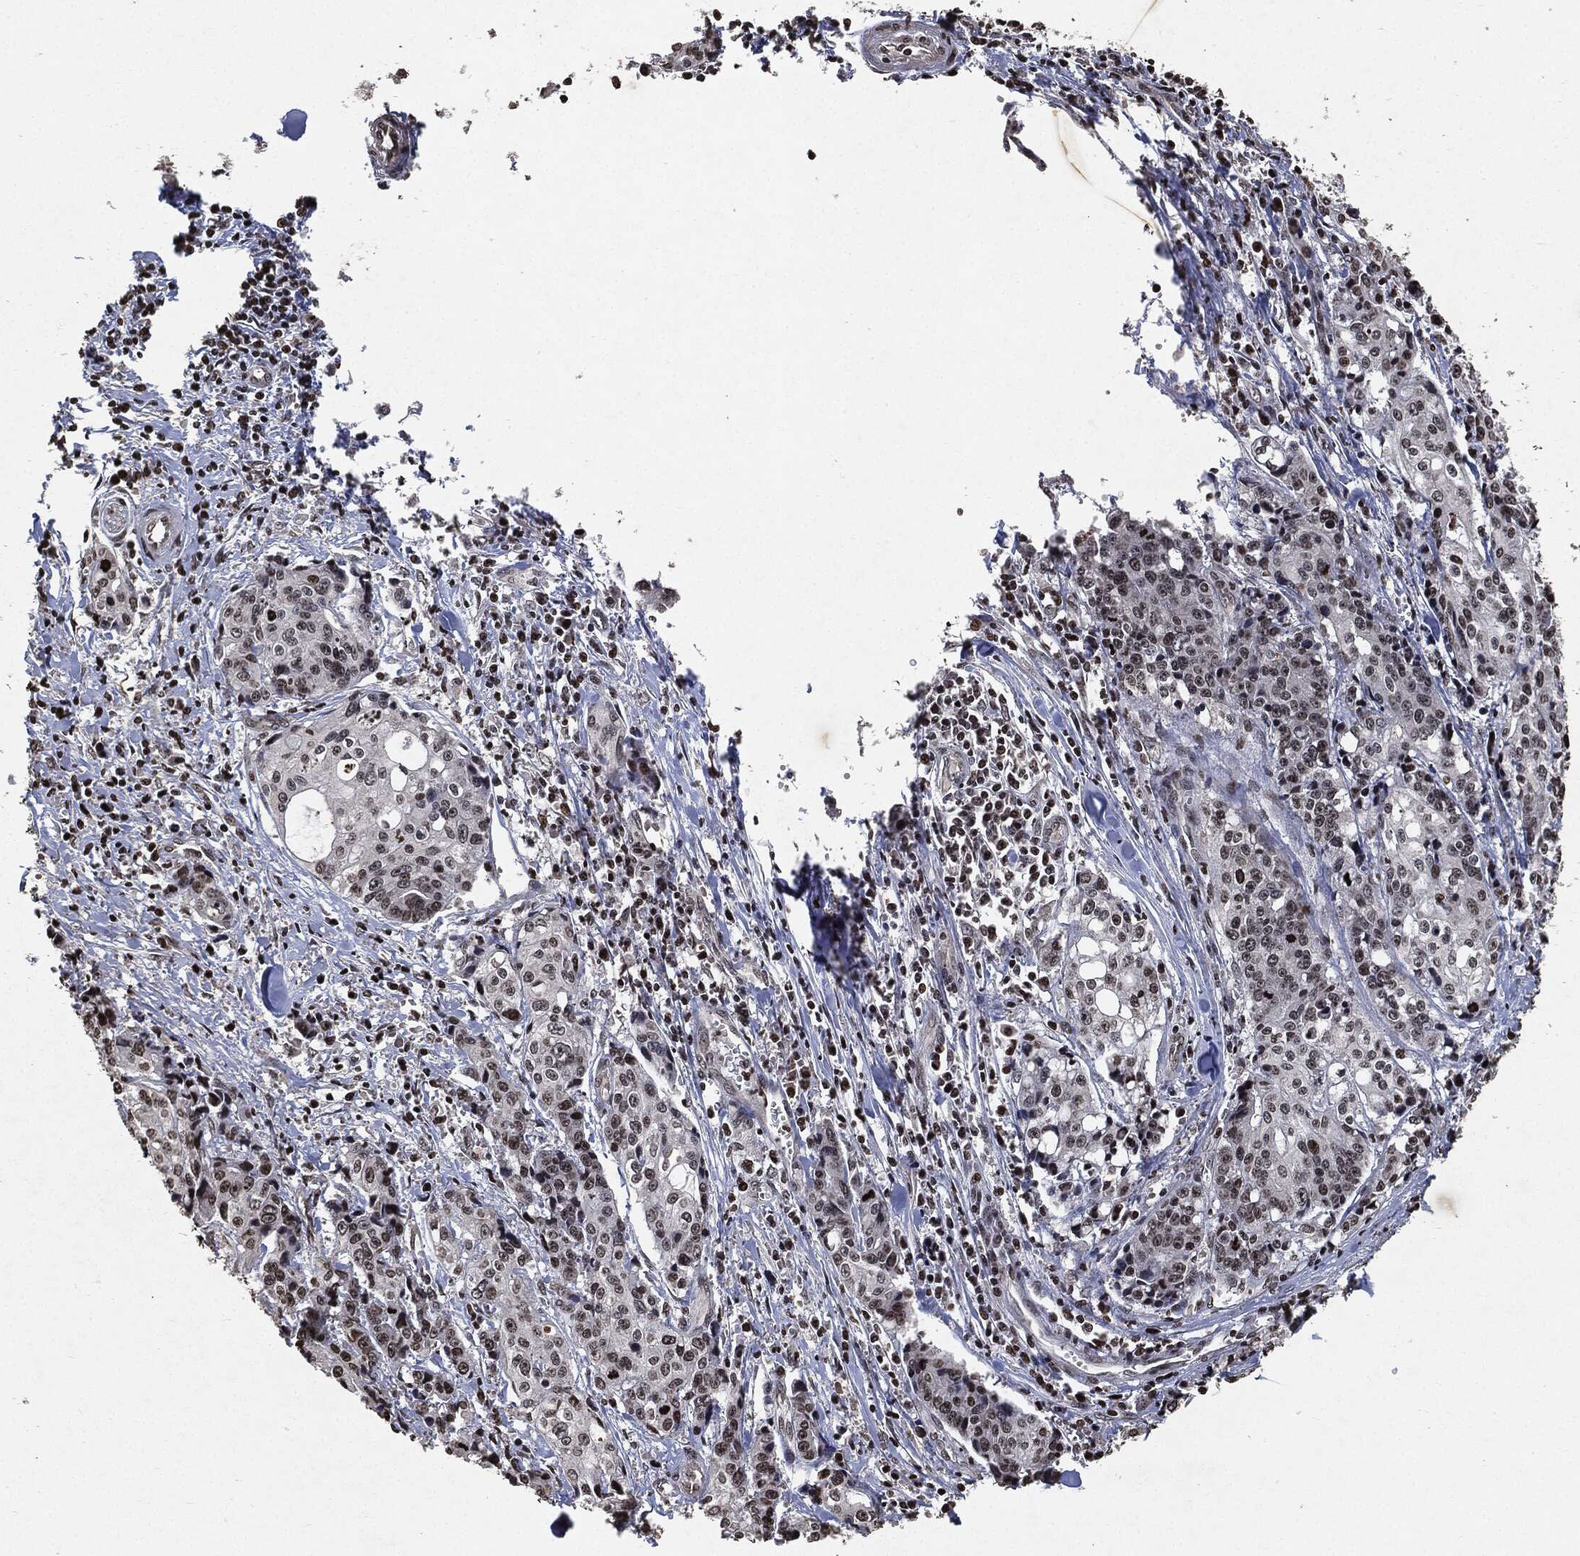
{"staining": {"intensity": "negative", "quantity": "none", "location": "none"}, "tissue": "pancreatic cancer", "cell_type": "Tumor cells", "image_type": "cancer", "snomed": [{"axis": "morphology", "description": "Adenocarcinoma, NOS"}, {"axis": "topography", "description": "Pancreas"}], "caption": "DAB (3,3'-diaminobenzidine) immunohistochemical staining of human pancreatic cancer shows no significant positivity in tumor cells.", "gene": "JUN", "patient": {"sex": "male", "age": 64}}